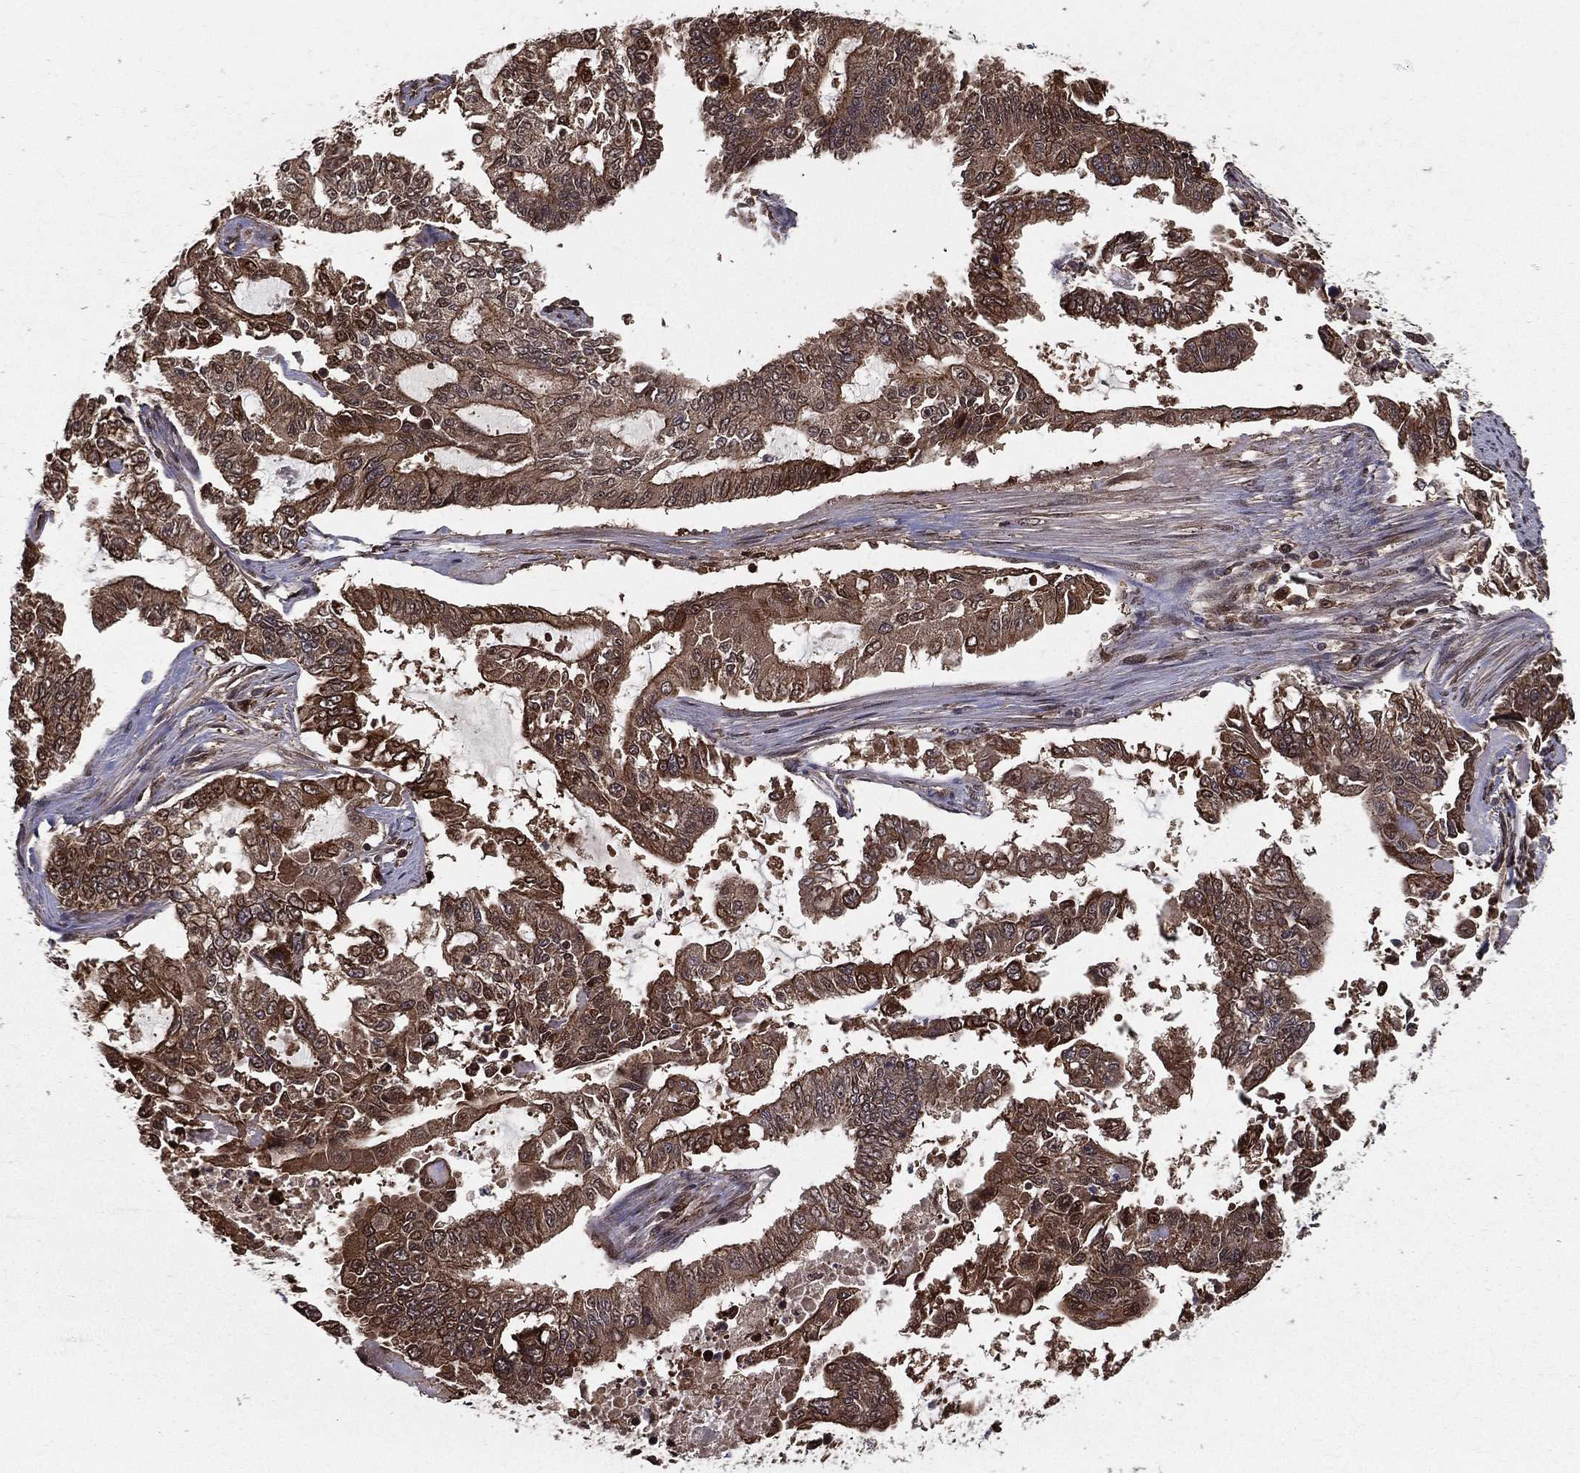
{"staining": {"intensity": "strong", "quantity": ">75%", "location": "cytoplasmic/membranous"}, "tissue": "endometrial cancer", "cell_type": "Tumor cells", "image_type": "cancer", "snomed": [{"axis": "morphology", "description": "Adenocarcinoma, NOS"}, {"axis": "topography", "description": "Uterus"}], "caption": "The photomicrograph reveals immunohistochemical staining of endometrial cancer (adenocarcinoma). There is strong cytoplasmic/membranous staining is present in approximately >75% of tumor cells.", "gene": "SLC6A6", "patient": {"sex": "female", "age": 59}}